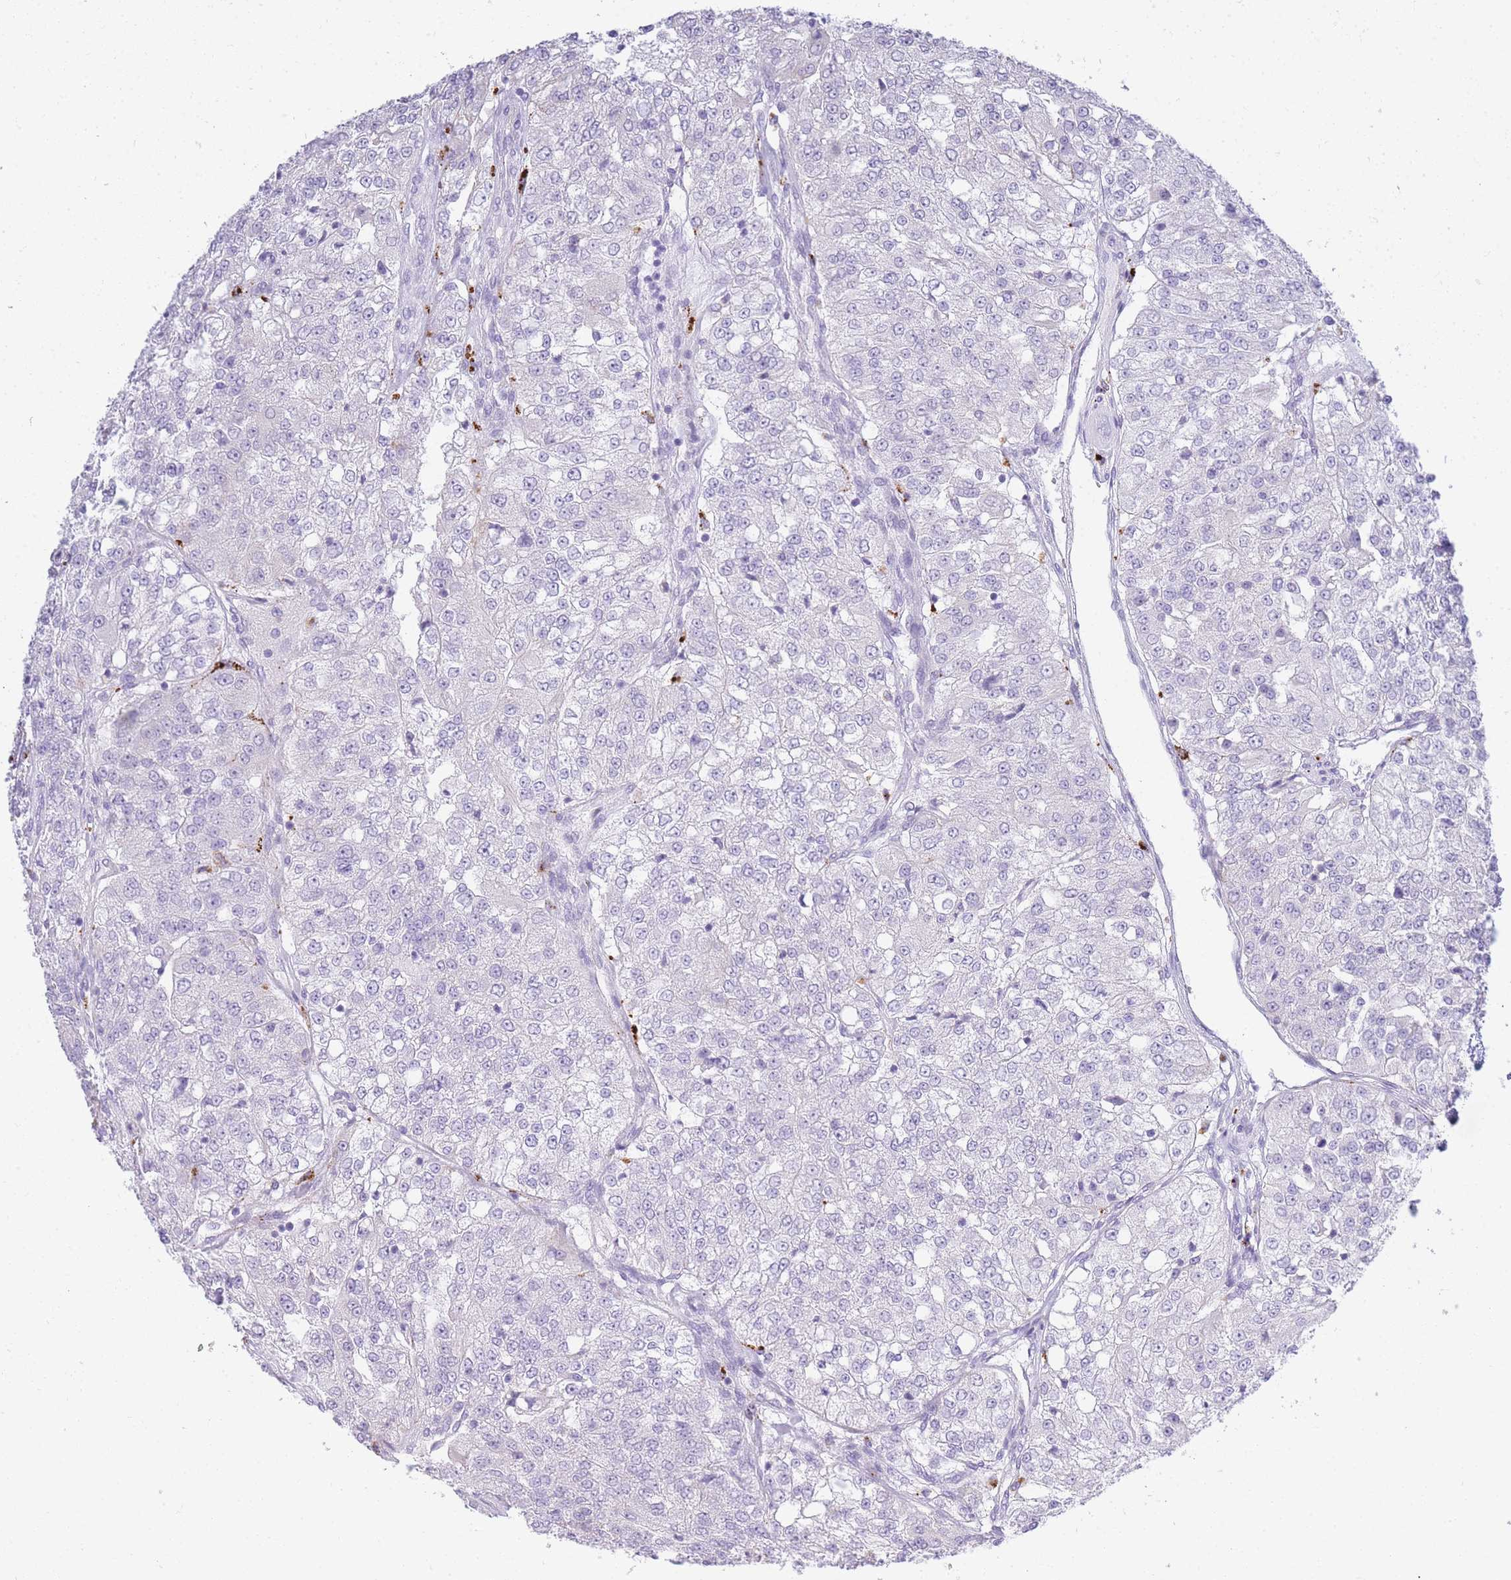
{"staining": {"intensity": "negative", "quantity": "none", "location": "none"}, "tissue": "renal cancer", "cell_type": "Tumor cells", "image_type": "cancer", "snomed": [{"axis": "morphology", "description": "Adenocarcinoma, NOS"}, {"axis": "topography", "description": "Kidney"}], "caption": "High power microscopy histopathology image of an IHC micrograph of renal cancer (adenocarcinoma), revealing no significant staining in tumor cells.", "gene": "RHO", "patient": {"sex": "female", "age": 63}}